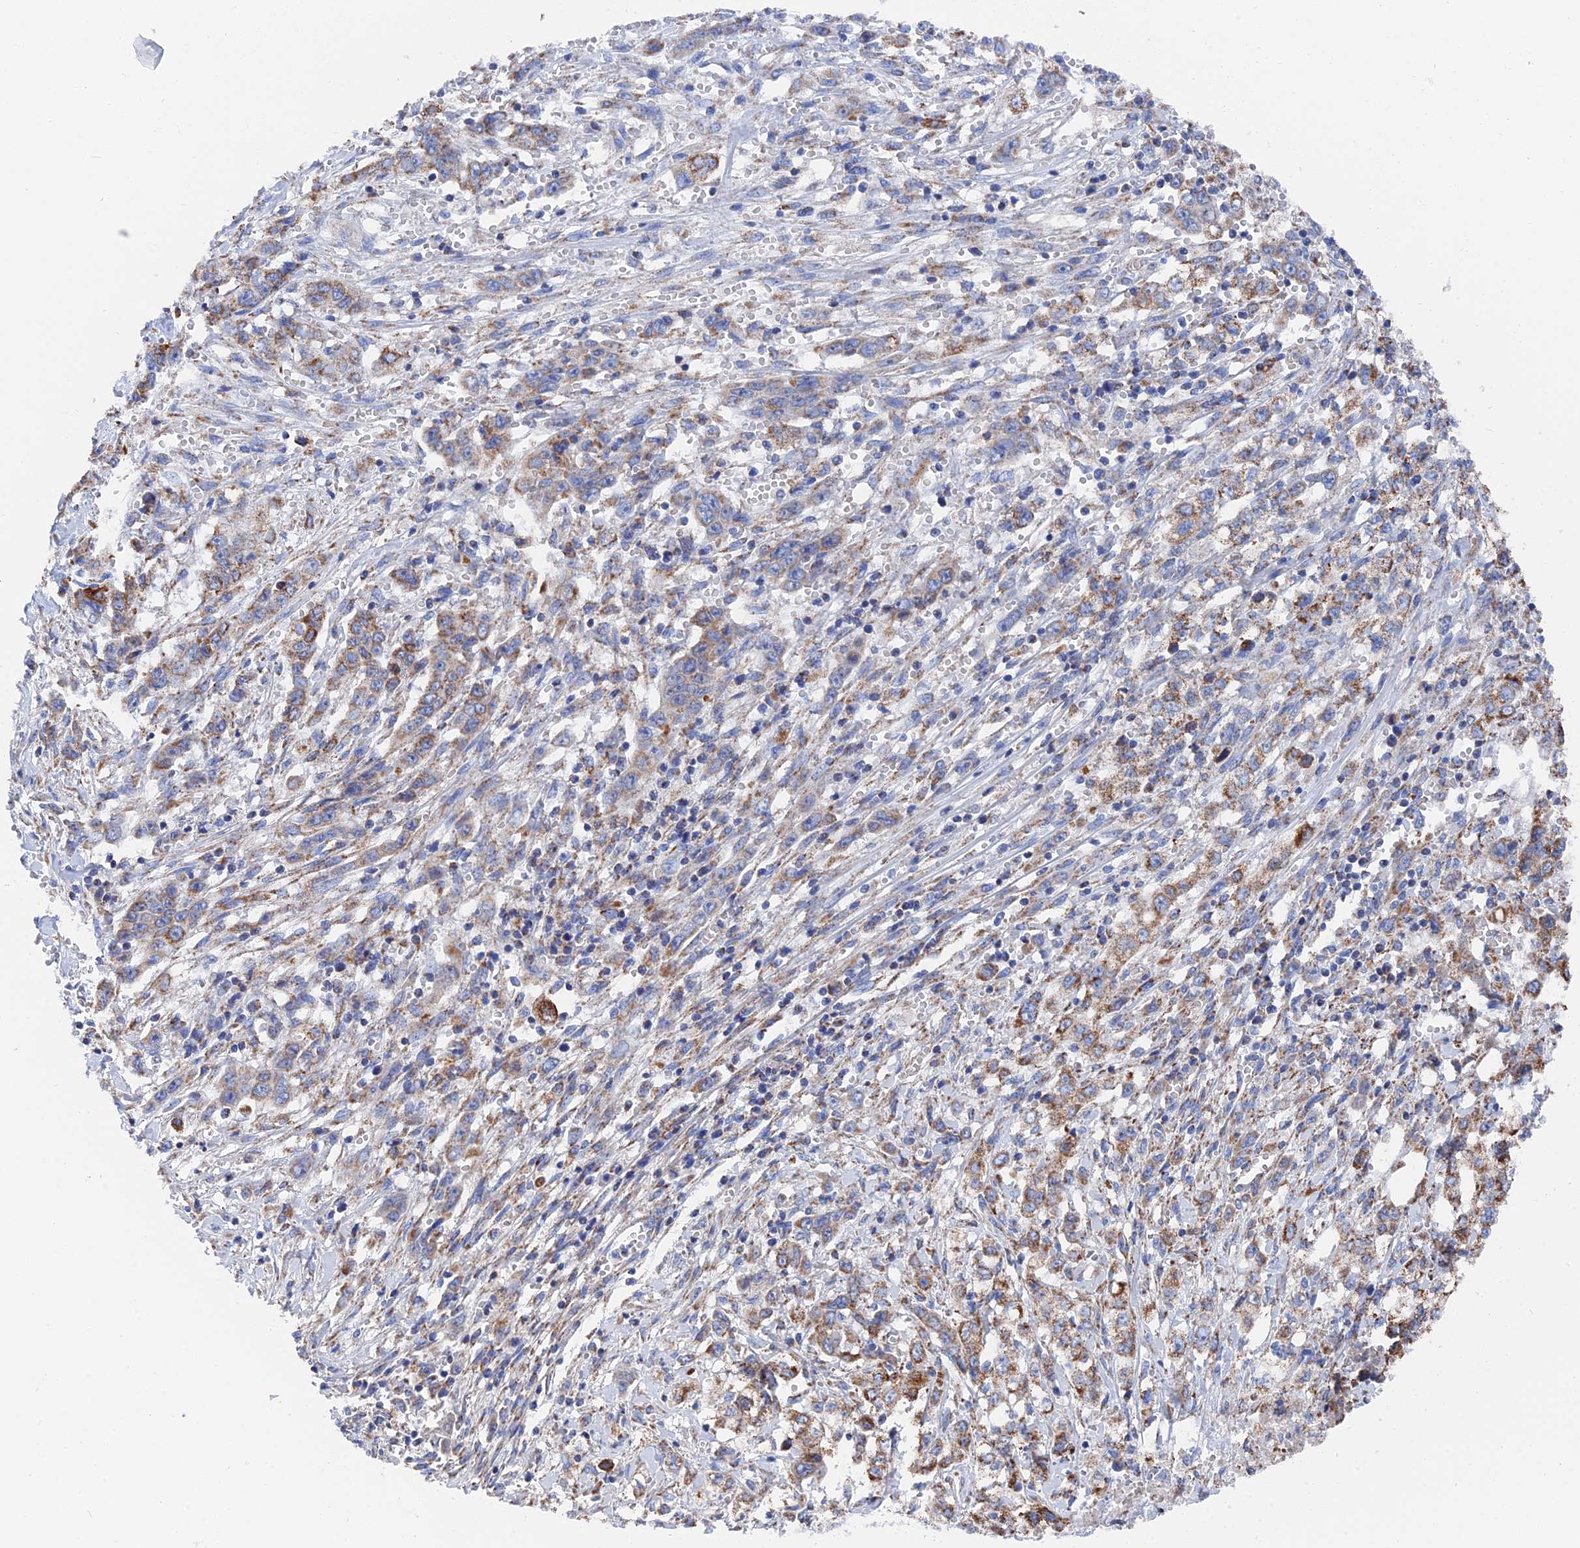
{"staining": {"intensity": "moderate", "quantity": "25%-75%", "location": "cytoplasmic/membranous"}, "tissue": "stomach cancer", "cell_type": "Tumor cells", "image_type": "cancer", "snomed": [{"axis": "morphology", "description": "Adenocarcinoma, NOS"}, {"axis": "topography", "description": "Stomach, upper"}], "caption": "Tumor cells show moderate cytoplasmic/membranous staining in about 25%-75% of cells in stomach cancer. Immunohistochemistry stains the protein in brown and the nuclei are stained blue.", "gene": "IFT80", "patient": {"sex": "male", "age": 62}}